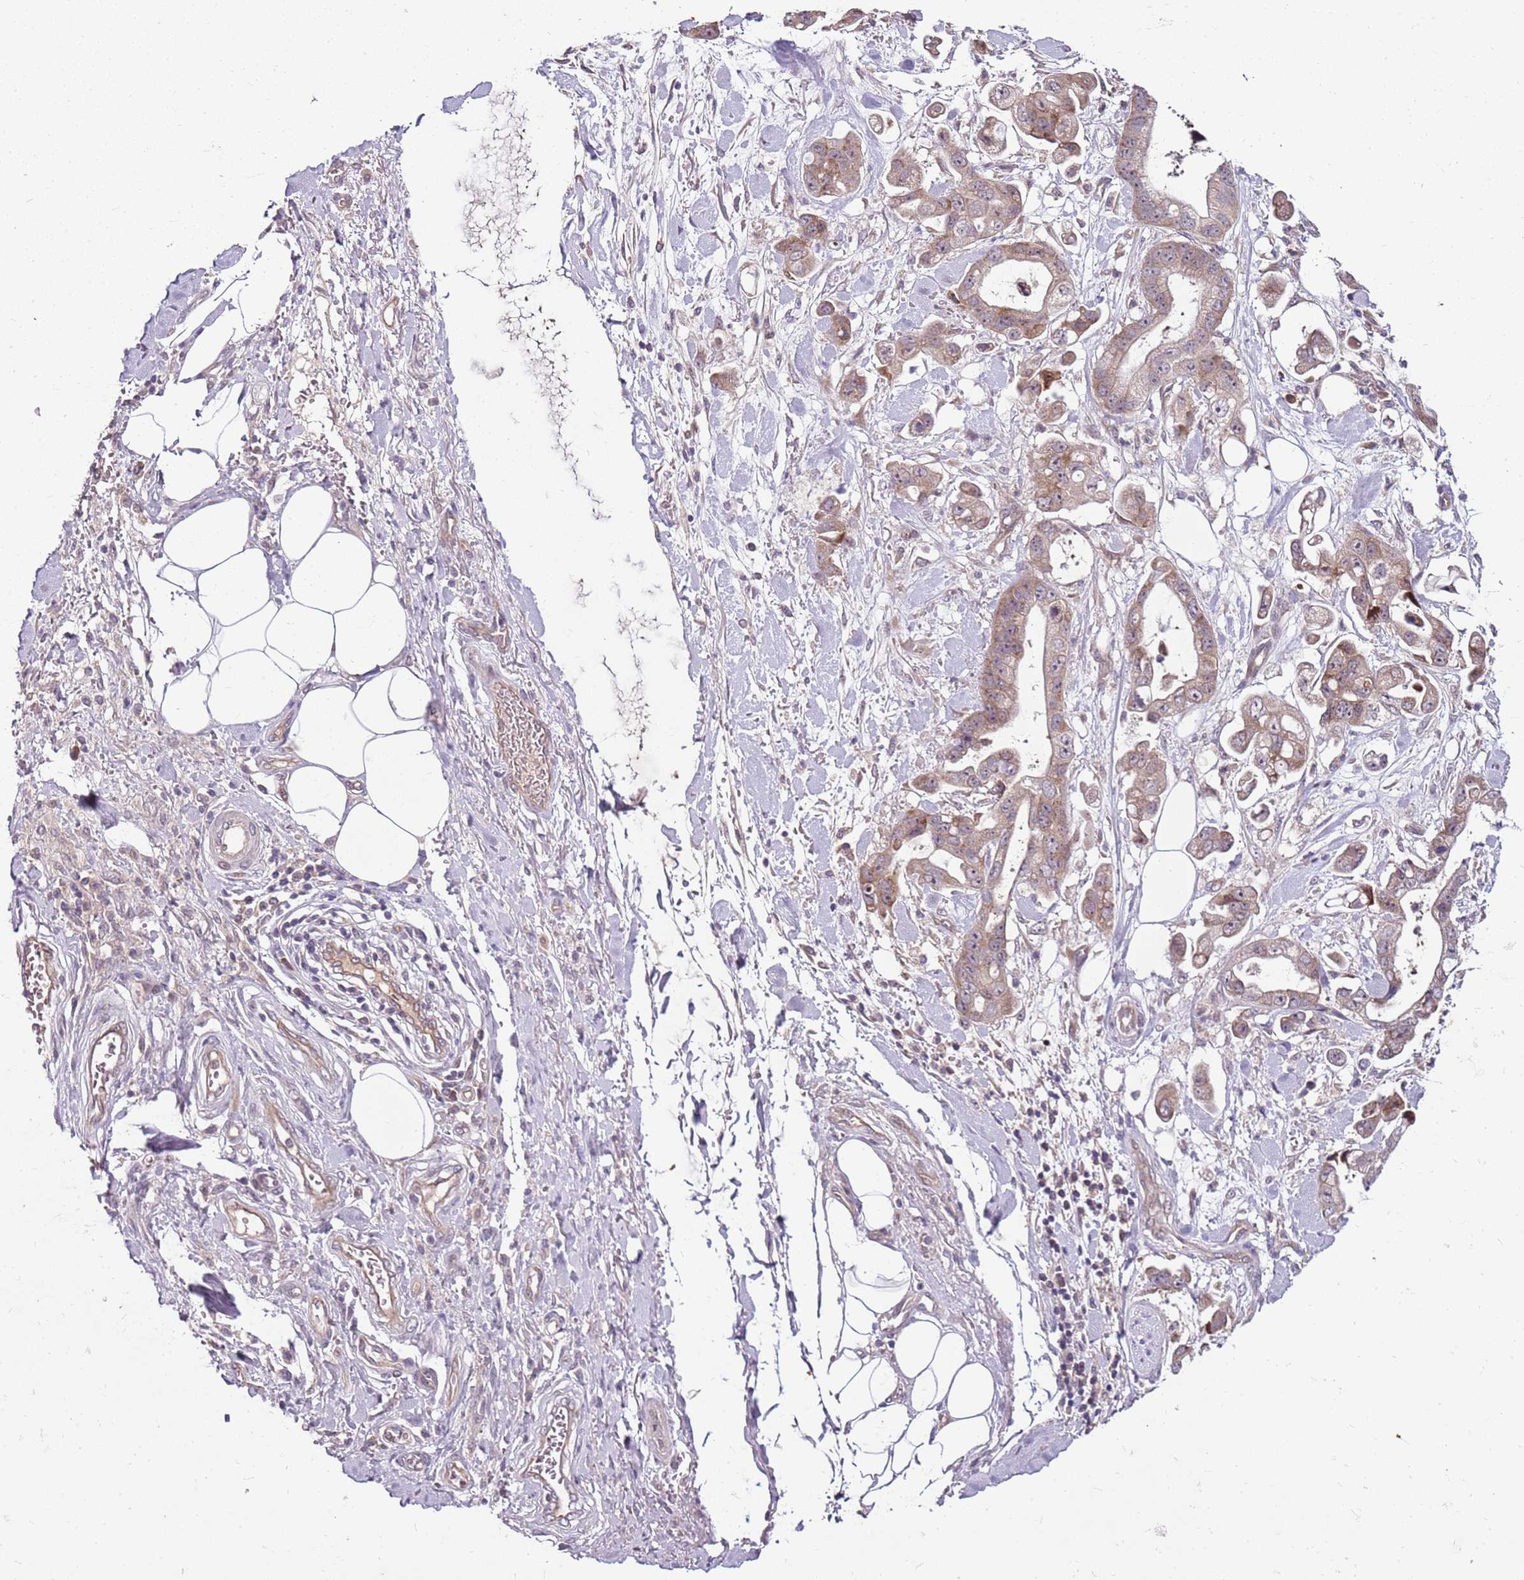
{"staining": {"intensity": "moderate", "quantity": ">75%", "location": "cytoplasmic/membranous"}, "tissue": "stomach cancer", "cell_type": "Tumor cells", "image_type": "cancer", "snomed": [{"axis": "morphology", "description": "Adenocarcinoma, NOS"}, {"axis": "topography", "description": "Stomach"}], "caption": "Immunohistochemical staining of human stomach cancer (adenocarcinoma) displays moderate cytoplasmic/membranous protein staining in about >75% of tumor cells.", "gene": "FBXL22", "patient": {"sex": "male", "age": 62}}